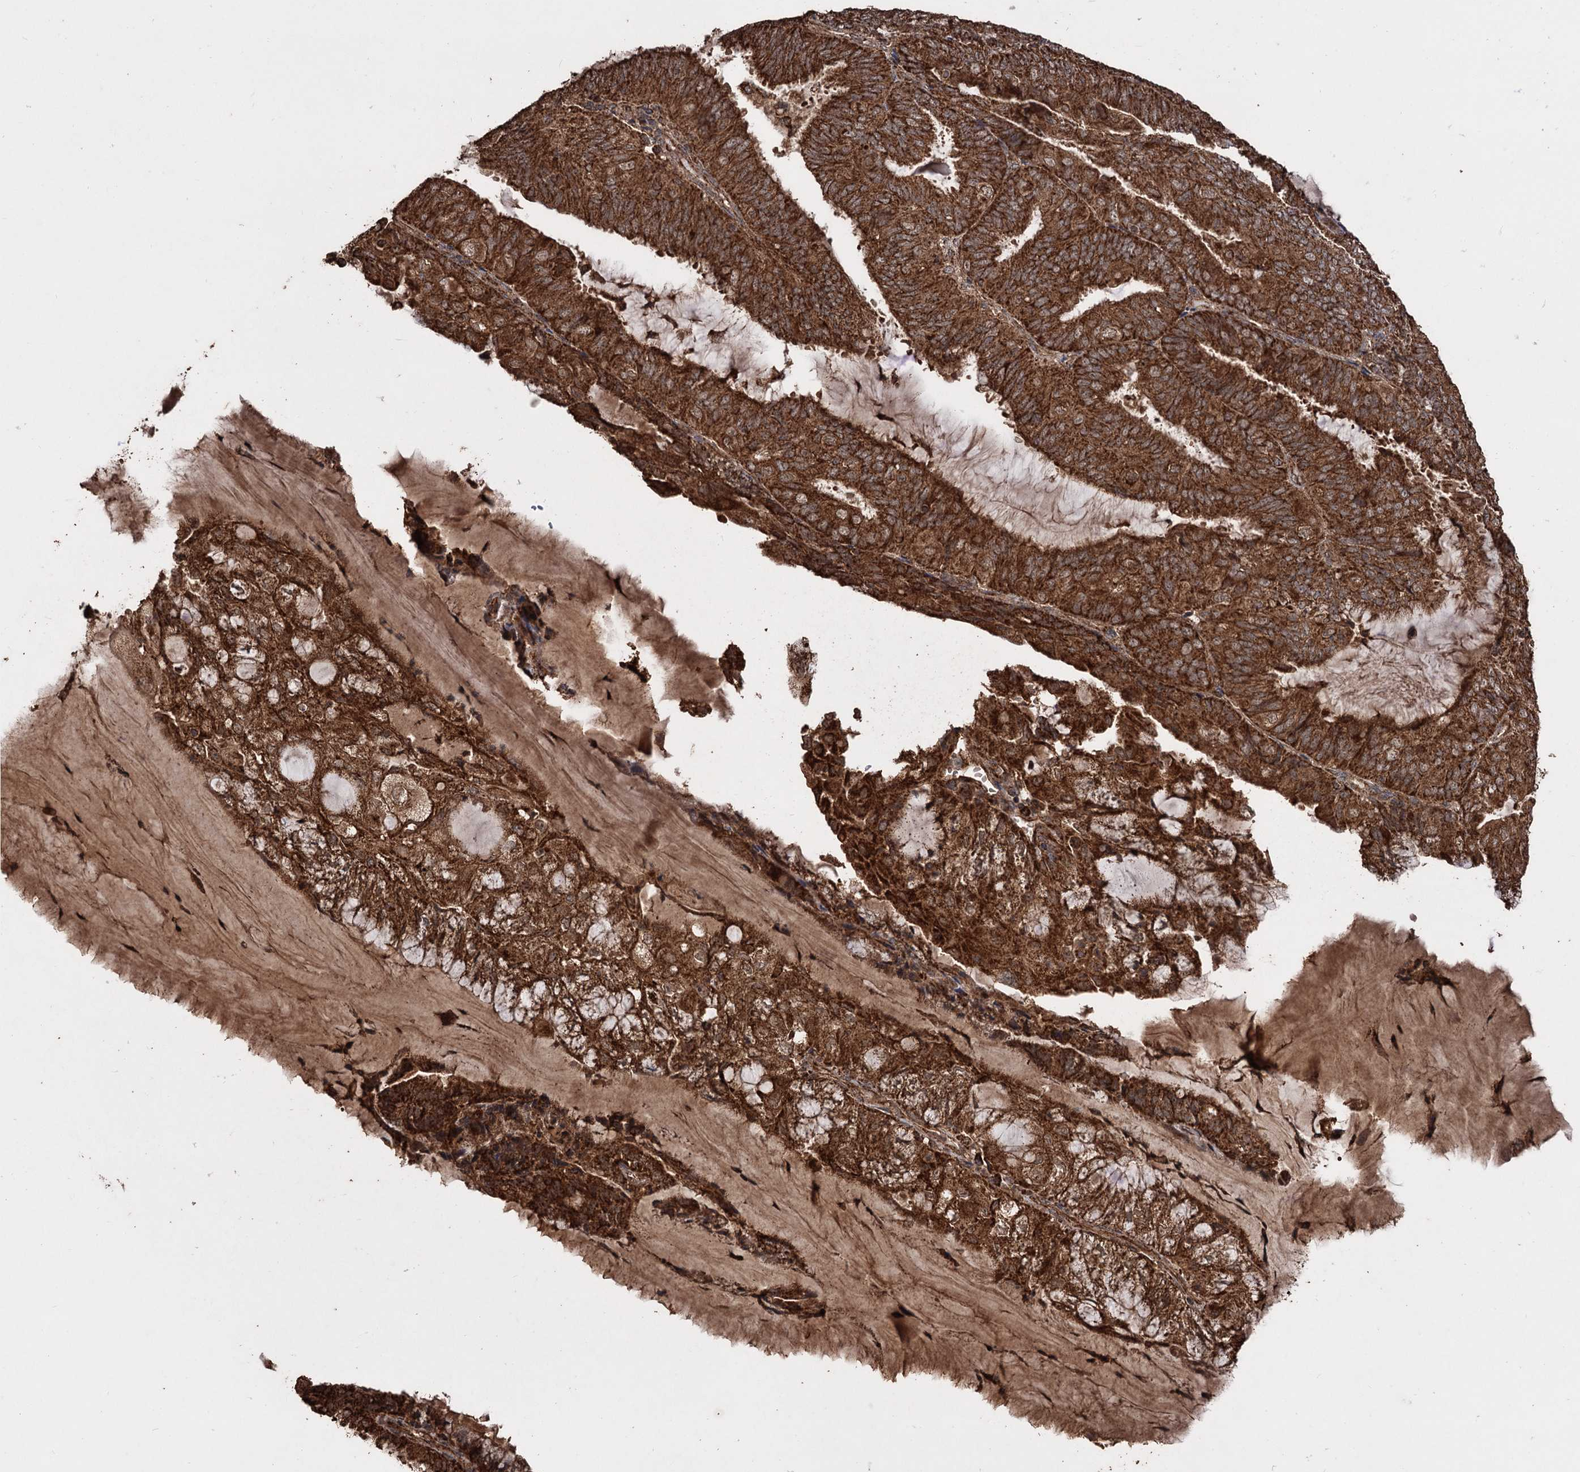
{"staining": {"intensity": "strong", "quantity": ">75%", "location": "cytoplasmic/membranous"}, "tissue": "endometrial cancer", "cell_type": "Tumor cells", "image_type": "cancer", "snomed": [{"axis": "morphology", "description": "Adenocarcinoma, NOS"}, {"axis": "topography", "description": "Endometrium"}], "caption": "Immunohistochemical staining of human endometrial cancer shows strong cytoplasmic/membranous protein expression in approximately >75% of tumor cells. (DAB (3,3'-diaminobenzidine) IHC with brightfield microscopy, high magnification).", "gene": "IPO4", "patient": {"sex": "female", "age": 81}}